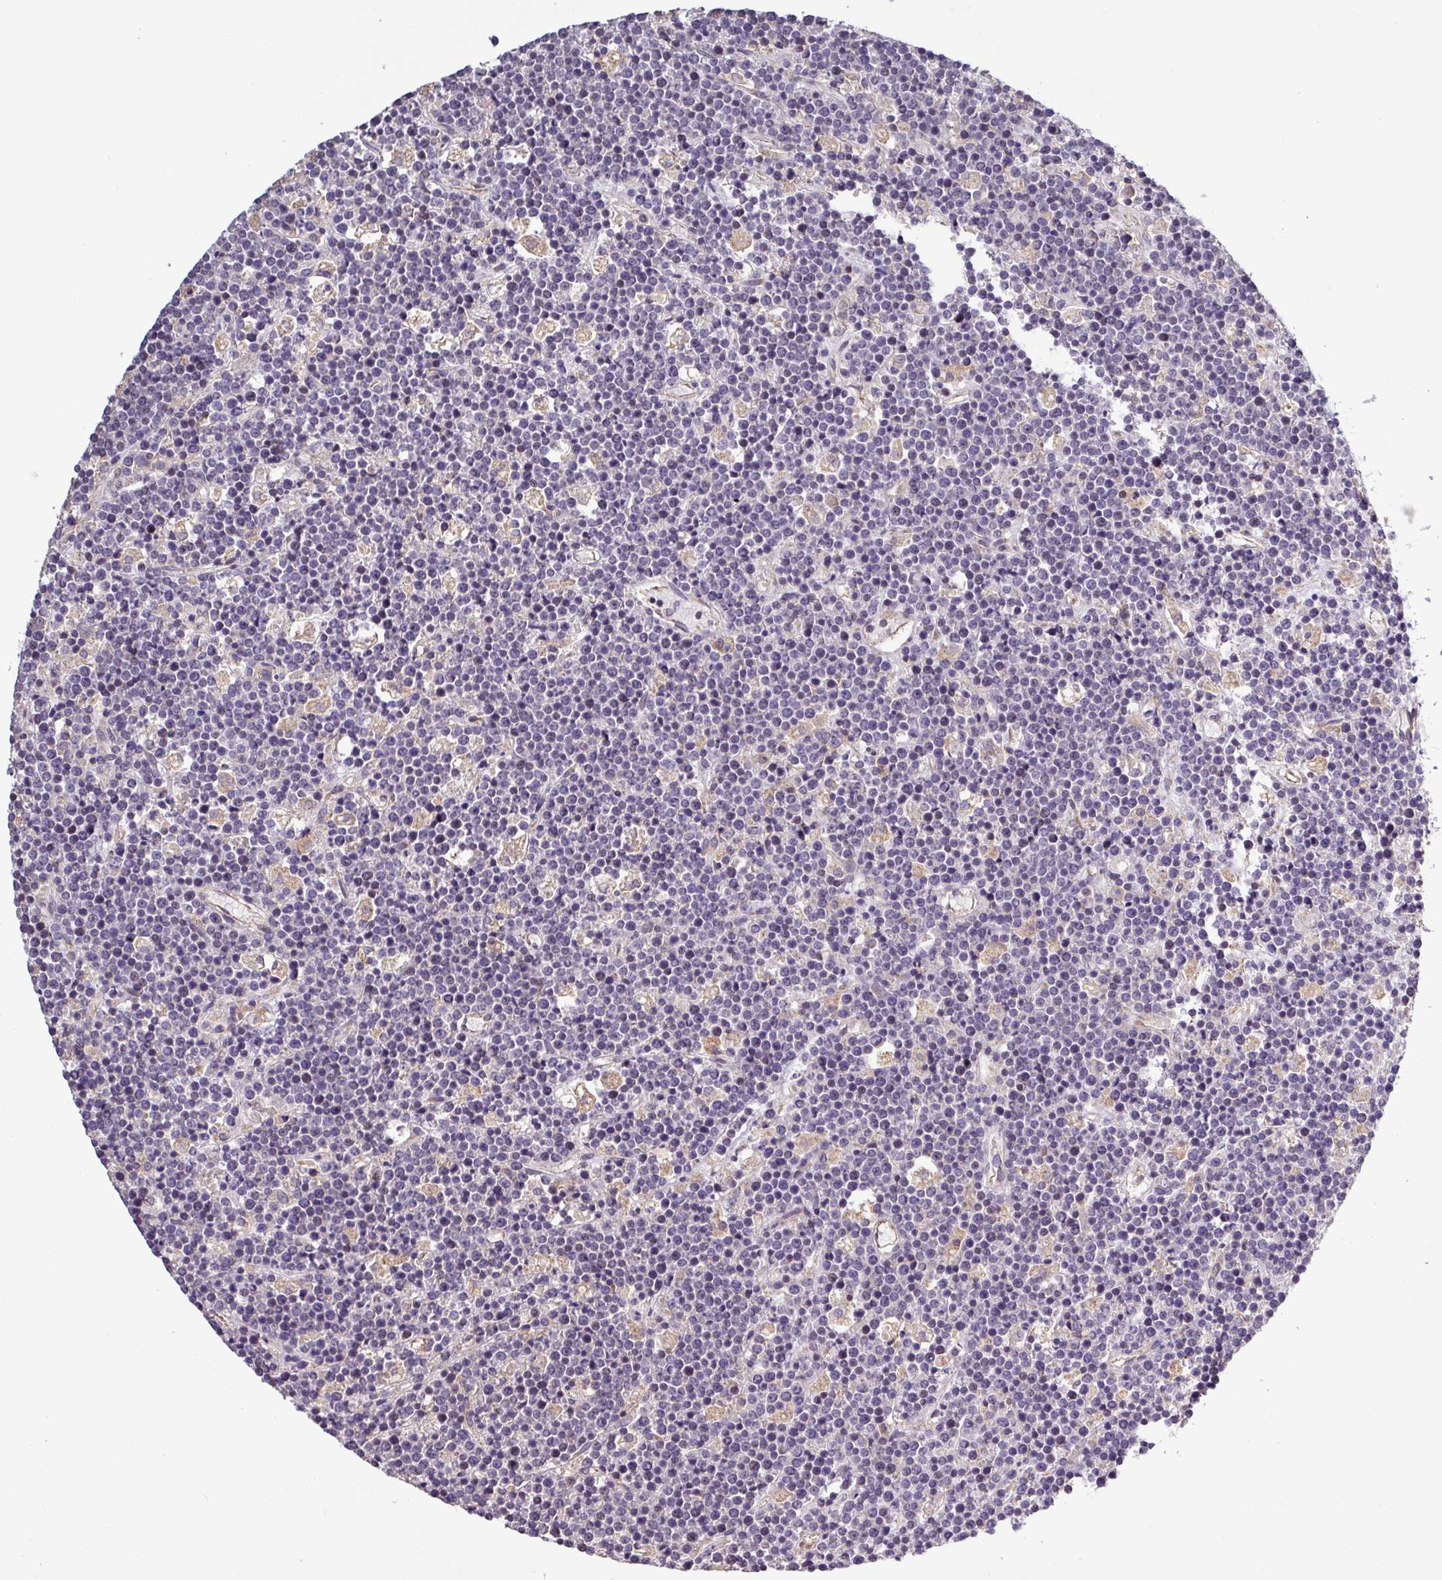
{"staining": {"intensity": "negative", "quantity": "none", "location": "none"}, "tissue": "lymphoma", "cell_type": "Tumor cells", "image_type": "cancer", "snomed": [{"axis": "morphology", "description": "Malignant lymphoma, non-Hodgkin's type, High grade"}, {"axis": "topography", "description": "Ovary"}], "caption": "This micrograph is of malignant lymphoma, non-Hodgkin's type (high-grade) stained with IHC to label a protein in brown with the nuclei are counter-stained blue. There is no positivity in tumor cells.", "gene": "SFTPB", "patient": {"sex": "female", "age": 56}}